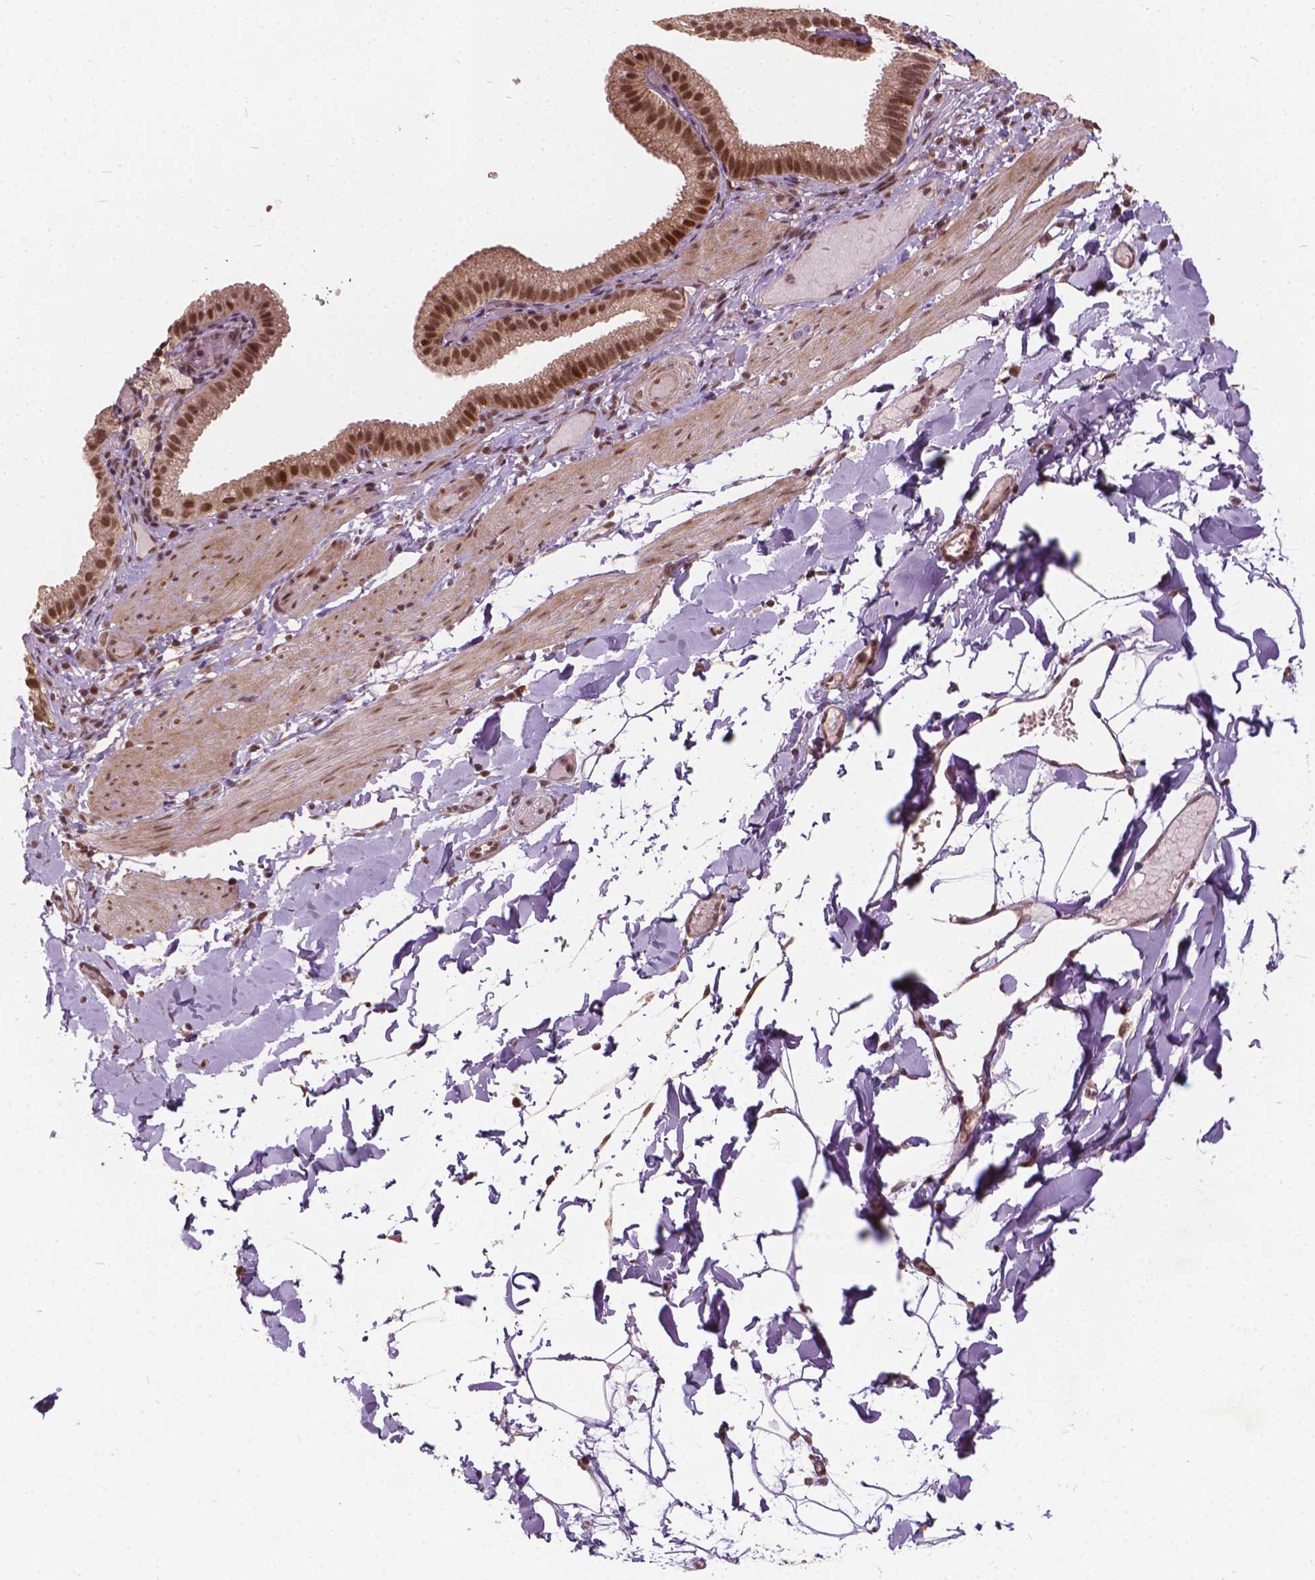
{"staining": {"intensity": "moderate", "quantity": ">75%", "location": "nuclear"}, "tissue": "adipose tissue", "cell_type": "Adipocytes", "image_type": "normal", "snomed": [{"axis": "morphology", "description": "Normal tissue, NOS"}, {"axis": "topography", "description": "Gallbladder"}, {"axis": "topography", "description": "Peripheral nerve tissue"}], "caption": "High-magnification brightfield microscopy of unremarkable adipose tissue stained with DAB (3,3'-diaminobenzidine) (brown) and counterstained with hematoxylin (blue). adipocytes exhibit moderate nuclear positivity is seen in approximately>75% of cells. The staining is performed using DAB (3,3'-diaminobenzidine) brown chromogen to label protein expression. The nuclei are counter-stained blue using hematoxylin.", "gene": "GPS2", "patient": {"sex": "female", "age": 45}}